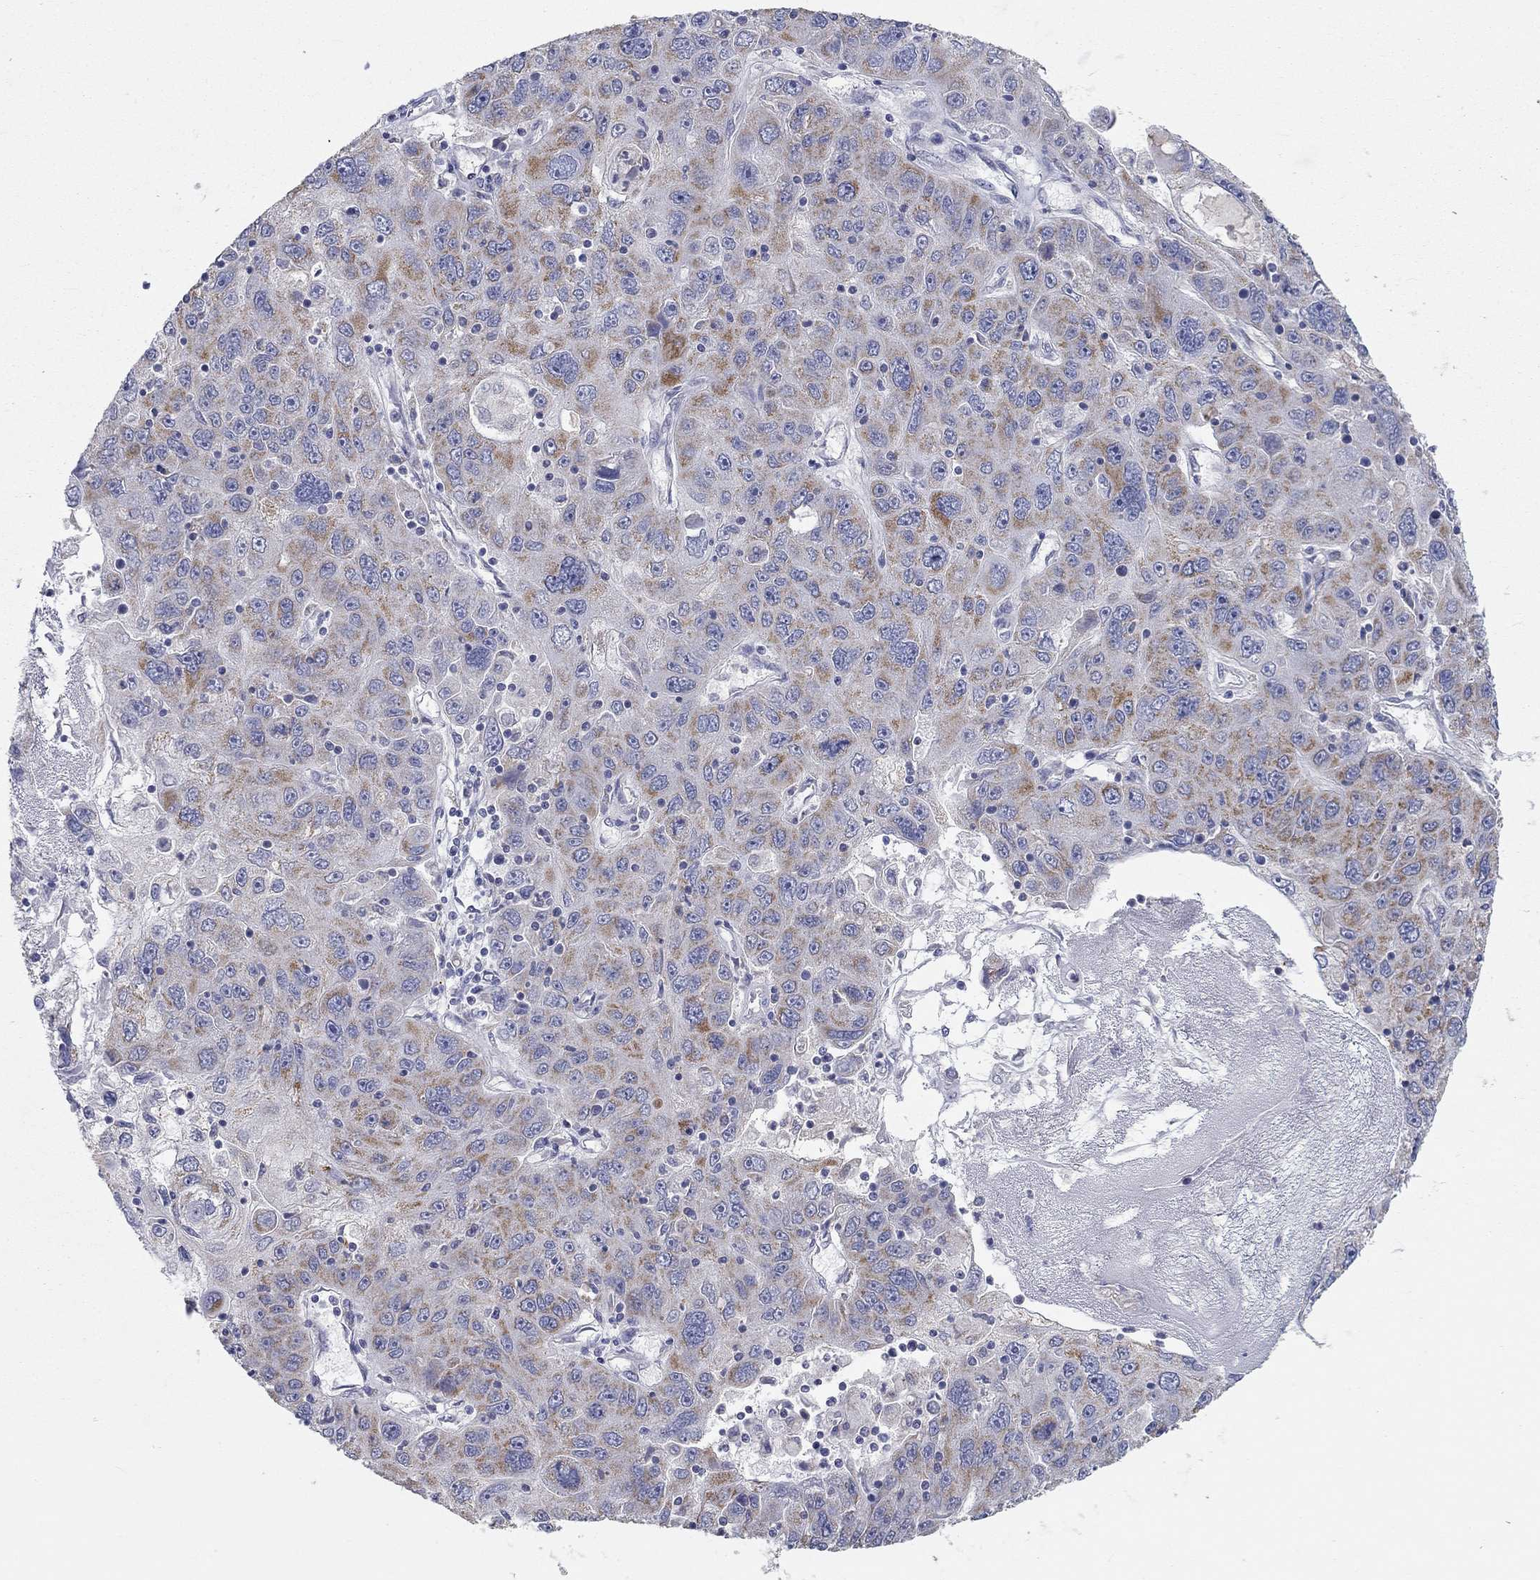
{"staining": {"intensity": "moderate", "quantity": "25%-75%", "location": "cytoplasmic/membranous"}, "tissue": "stomach cancer", "cell_type": "Tumor cells", "image_type": "cancer", "snomed": [{"axis": "morphology", "description": "Adenocarcinoma, NOS"}, {"axis": "topography", "description": "Stomach"}], "caption": "Brown immunohistochemical staining in human adenocarcinoma (stomach) displays moderate cytoplasmic/membranous positivity in approximately 25%-75% of tumor cells.", "gene": "RCAN1", "patient": {"sex": "male", "age": 56}}